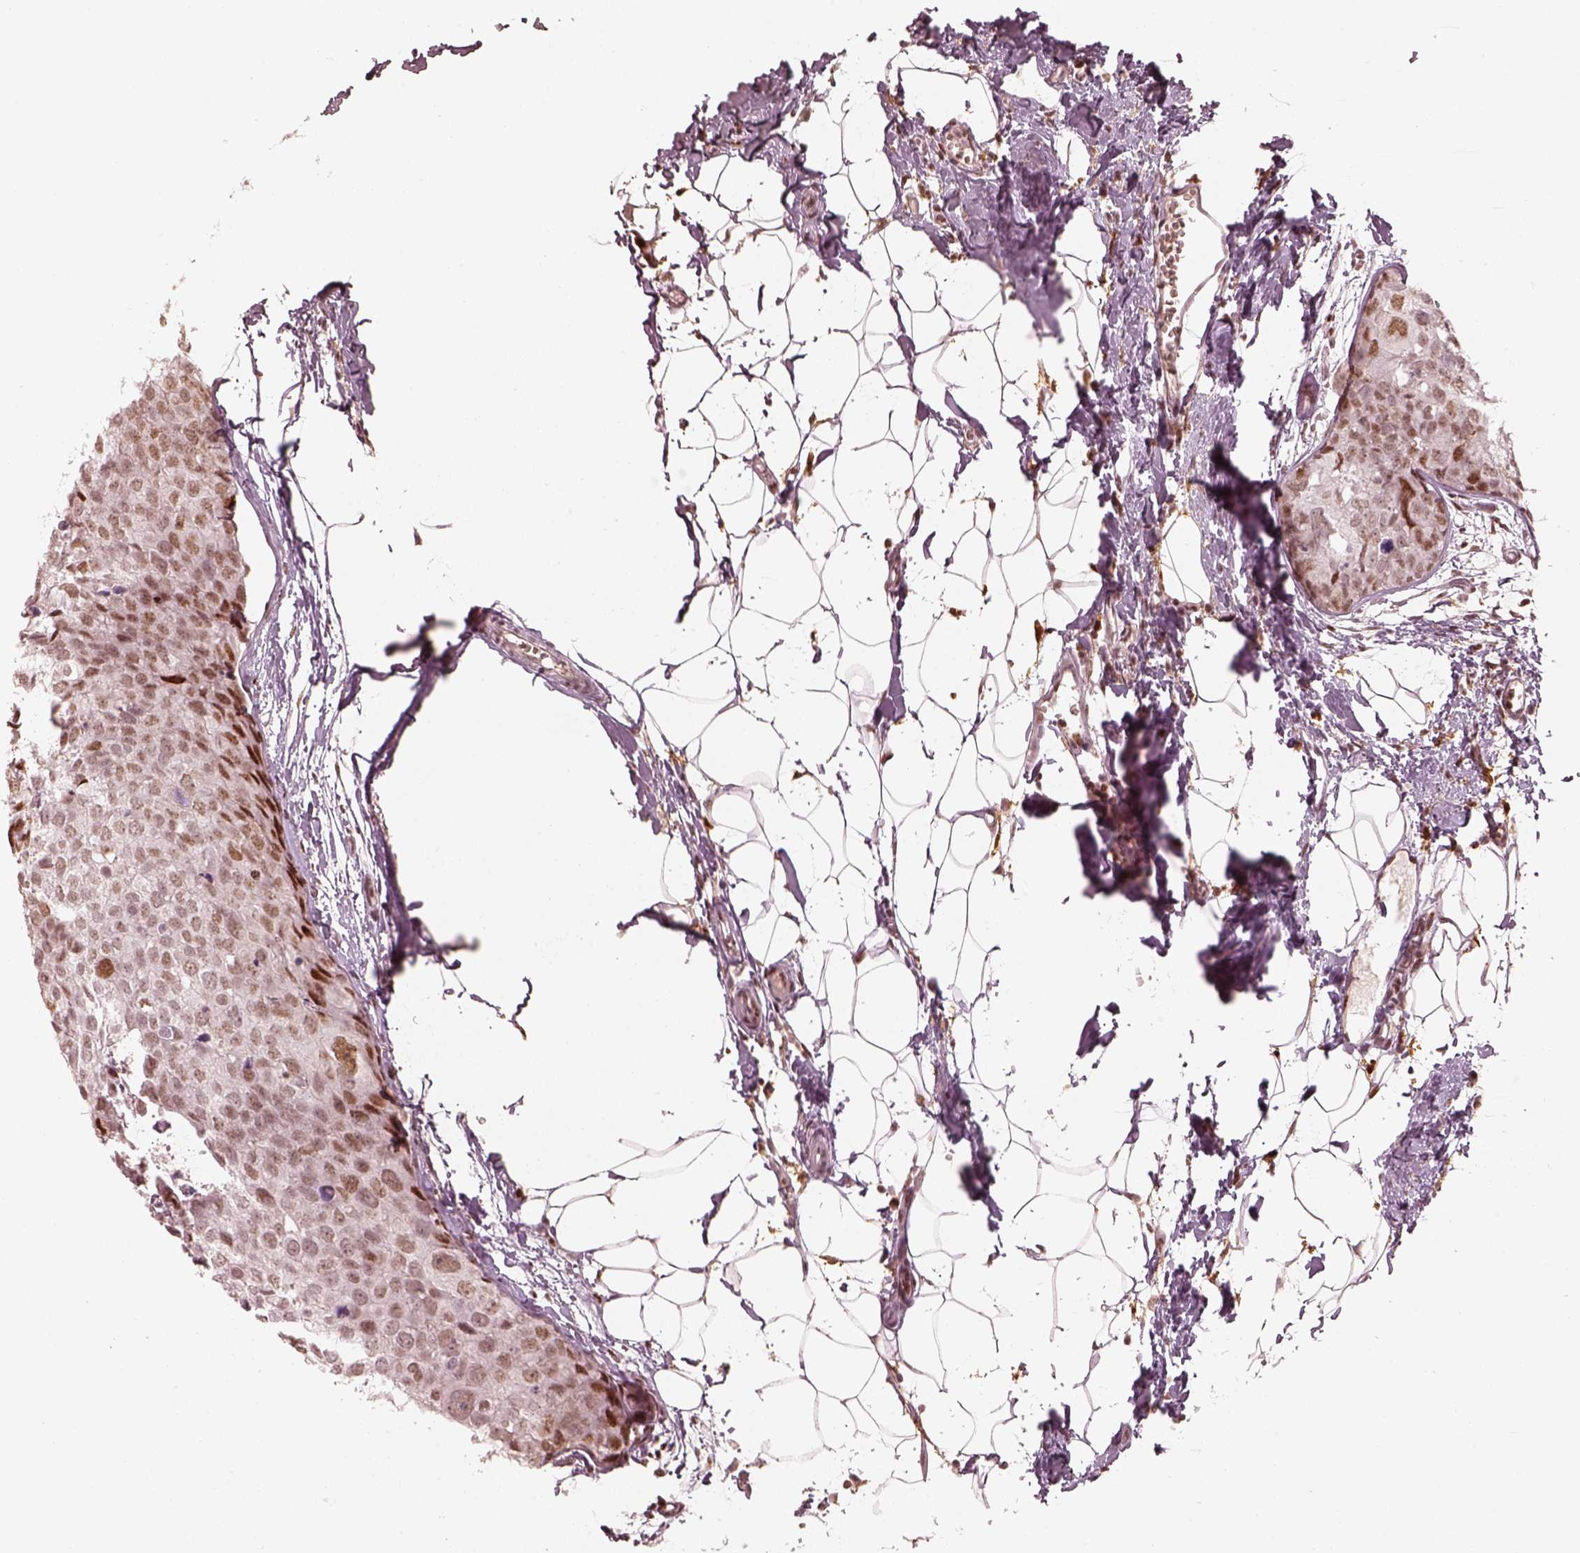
{"staining": {"intensity": "moderate", "quantity": ">75%", "location": "nuclear"}, "tissue": "breast cancer", "cell_type": "Tumor cells", "image_type": "cancer", "snomed": [{"axis": "morphology", "description": "Duct carcinoma"}, {"axis": "topography", "description": "Breast"}], "caption": "Immunohistochemical staining of human breast infiltrating ductal carcinoma demonstrates moderate nuclear protein staining in about >75% of tumor cells. Nuclei are stained in blue.", "gene": "HNRNPC", "patient": {"sex": "female", "age": 38}}